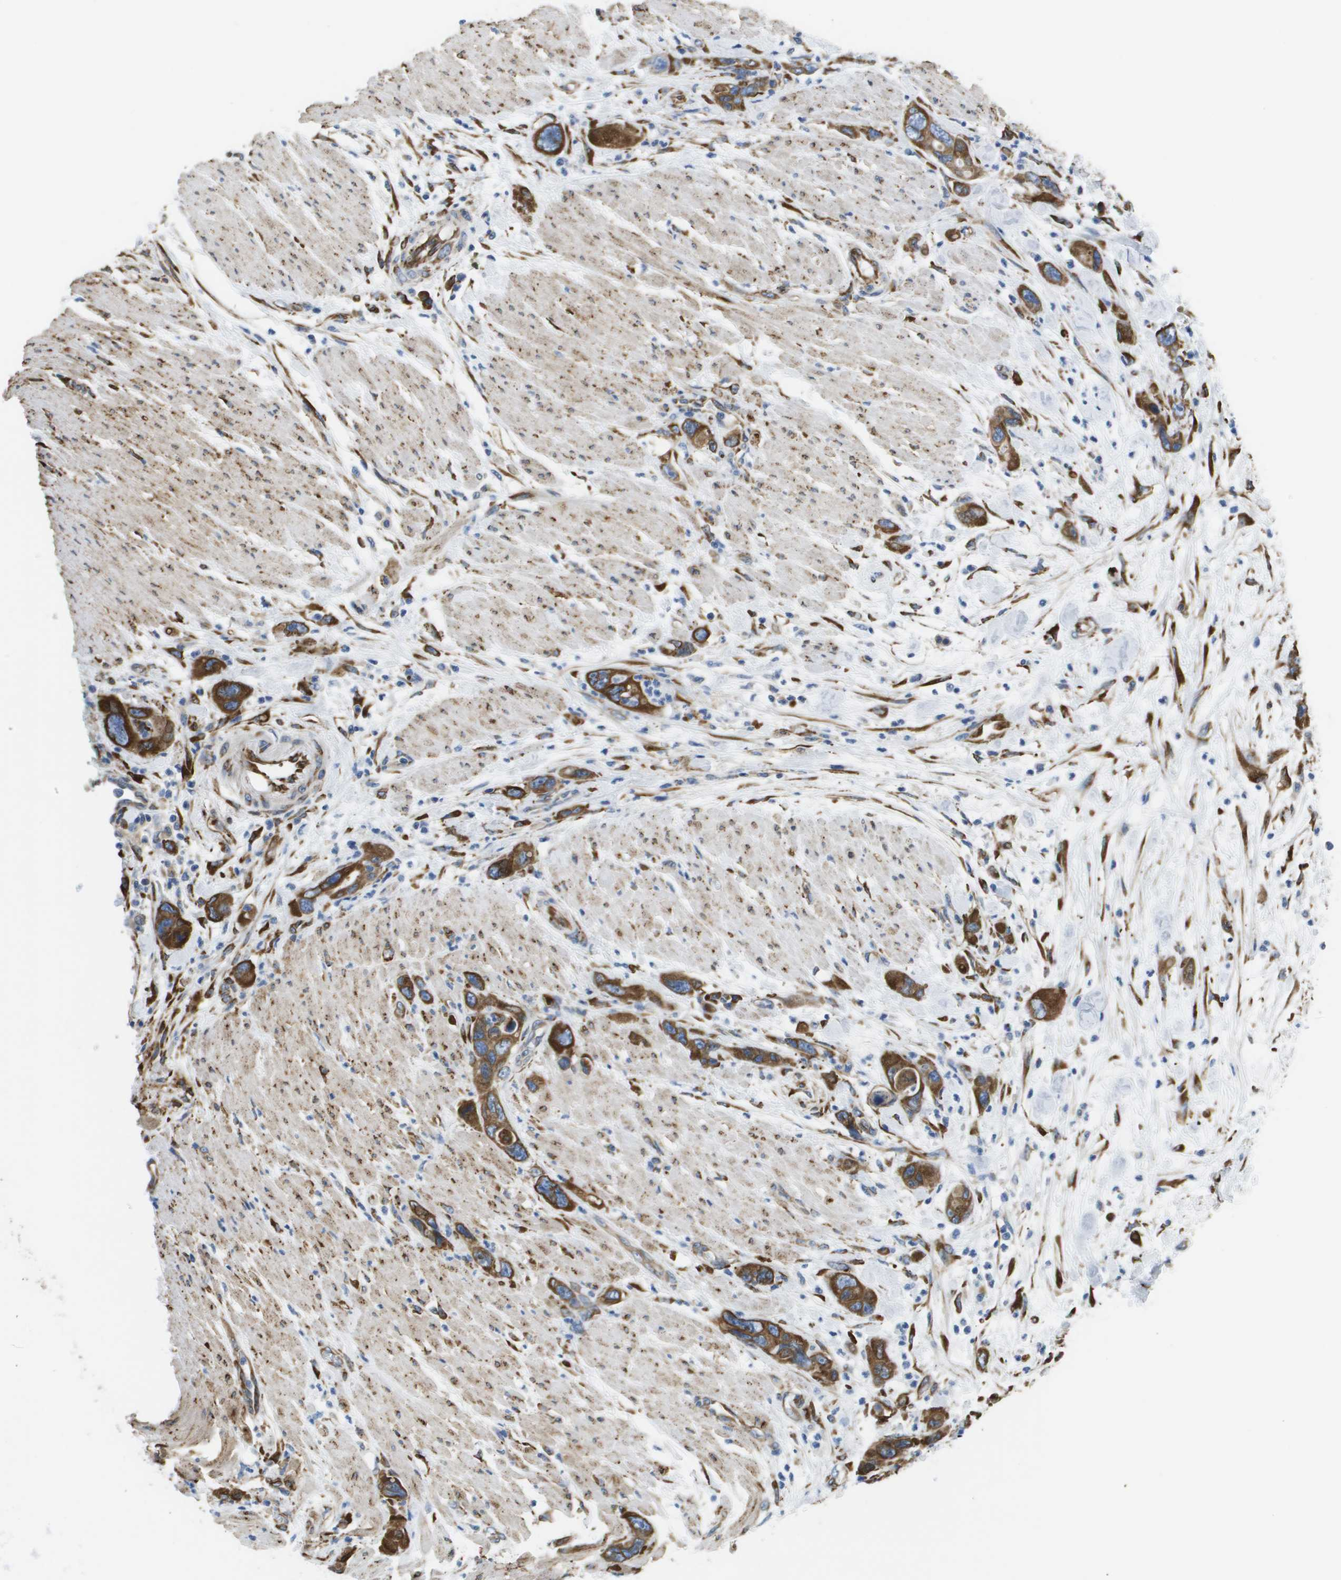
{"staining": {"intensity": "strong", "quantity": ">75%", "location": "cytoplasmic/membranous"}, "tissue": "pancreatic cancer", "cell_type": "Tumor cells", "image_type": "cancer", "snomed": [{"axis": "morphology", "description": "Normal tissue, NOS"}, {"axis": "morphology", "description": "Adenocarcinoma, NOS"}, {"axis": "topography", "description": "Pancreas"}], "caption": "Tumor cells reveal high levels of strong cytoplasmic/membranous positivity in about >75% of cells in adenocarcinoma (pancreatic).", "gene": "ST3GAL2", "patient": {"sex": "female", "age": 71}}